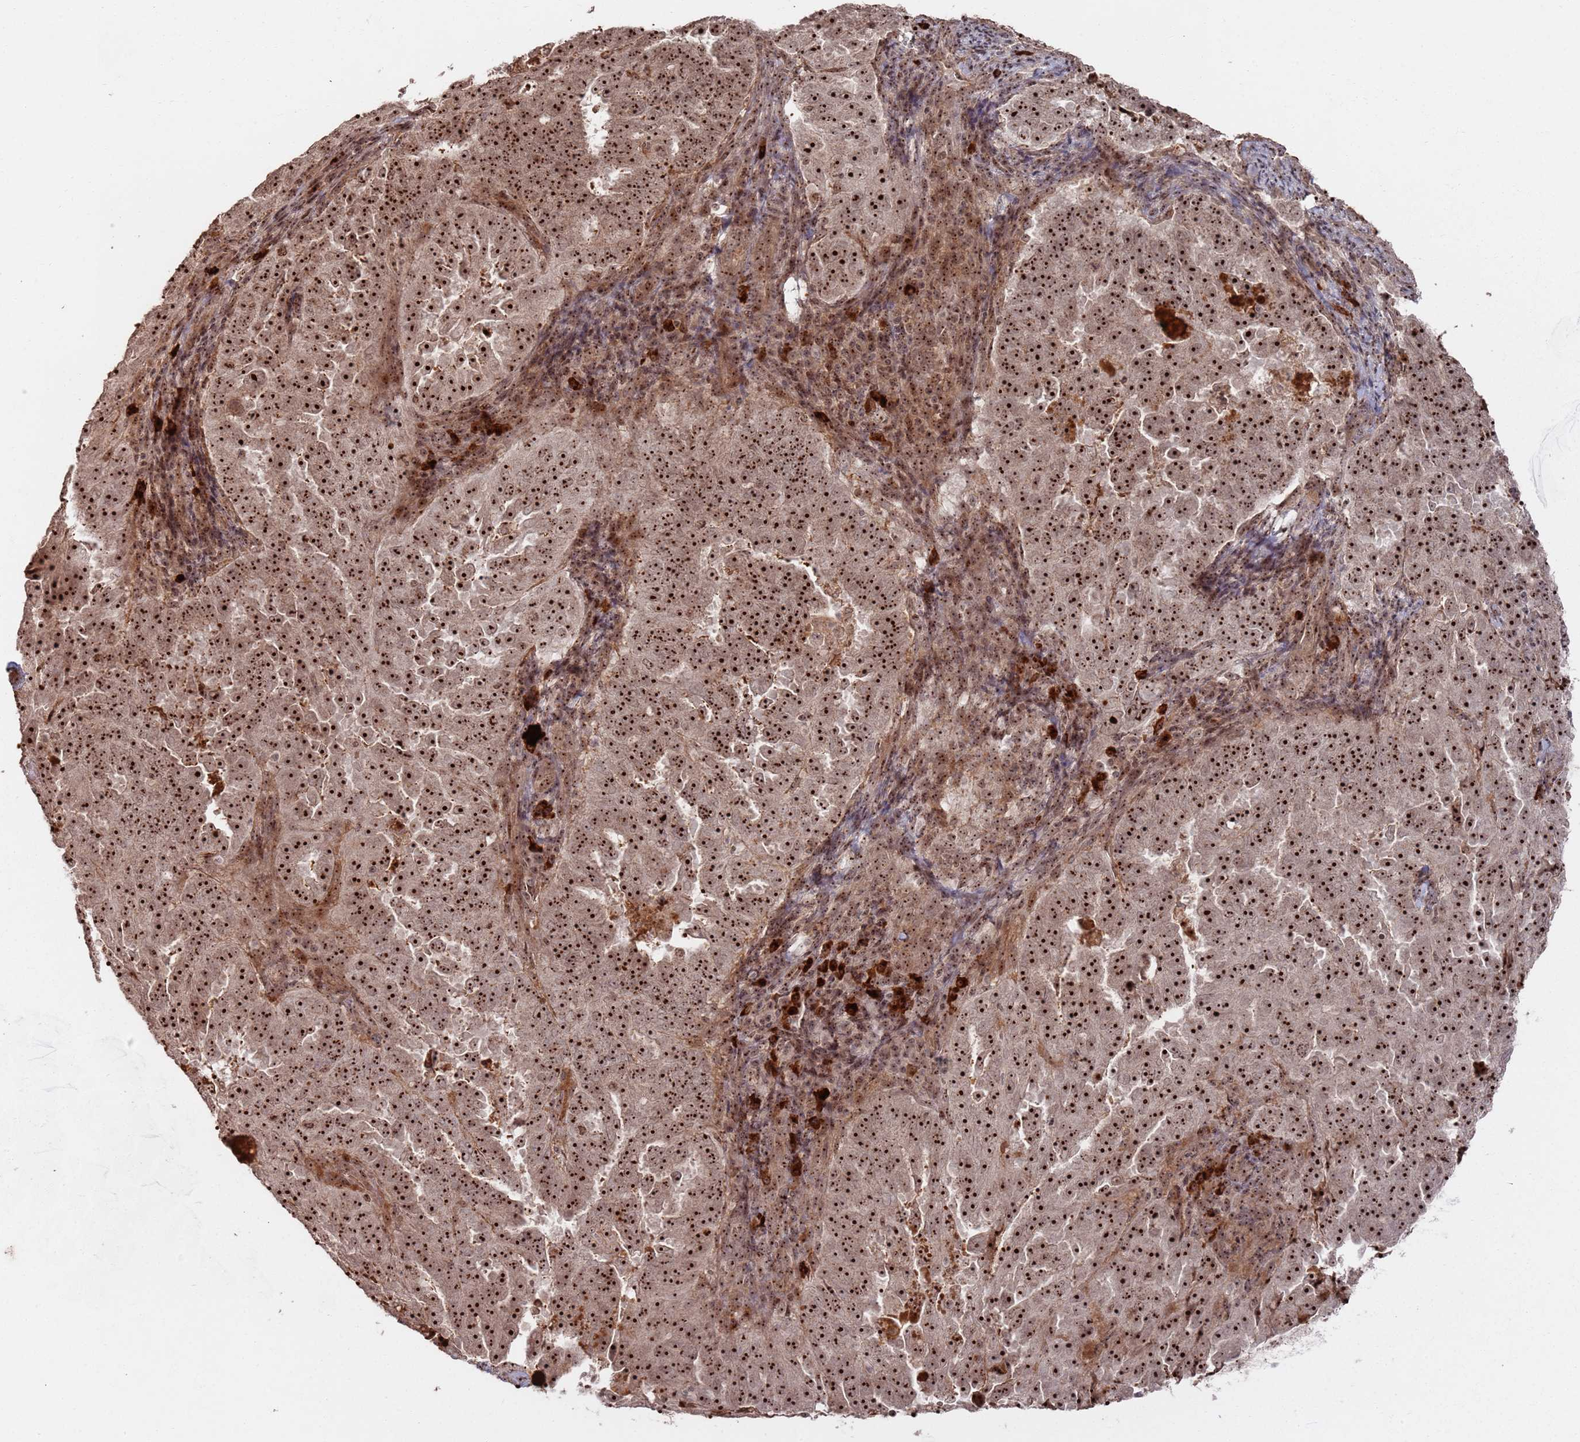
{"staining": {"intensity": "strong", "quantity": ">75%", "location": "nuclear"}, "tissue": "endometrial cancer", "cell_type": "Tumor cells", "image_type": "cancer", "snomed": [{"axis": "morphology", "description": "Adenocarcinoma, NOS"}, {"axis": "topography", "description": "Endometrium"}], "caption": "Protein expression analysis of human endometrial adenocarcinoma reveals strong nuclear positivity in approximately >75% of tumor cells.", "gene": "UTP11", "patient": {"sex": "female", "age": 65}}